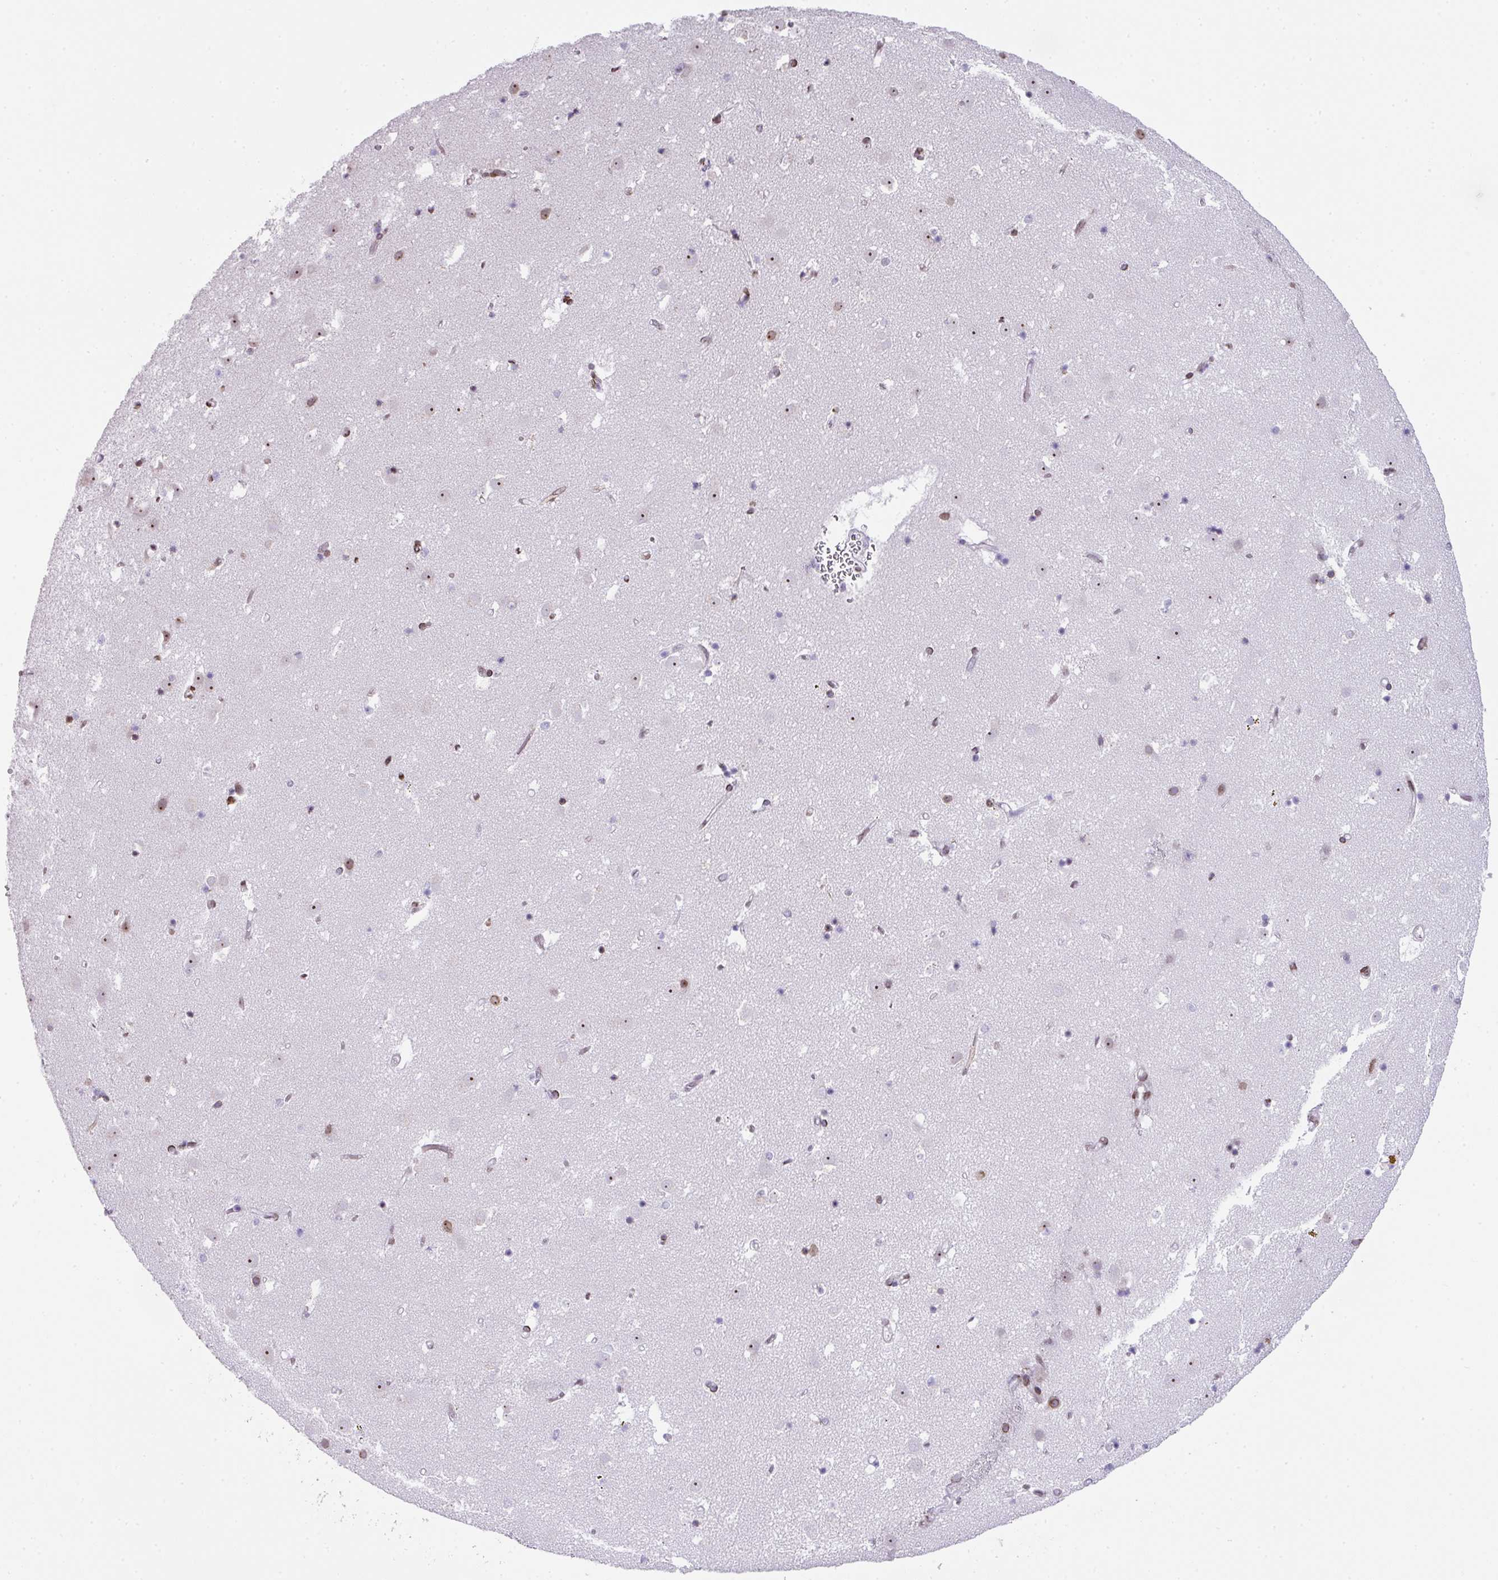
{"staining": {"intensity": "negative", "quantity": "none", "location": "none"}, "tissue": "caudate", "cell_type": "Glial cells", "image_type": "normal", "snomed": [{"axis": "morphology", "description": "Normal tissue, NOS"}, {"axis": "topography", "description": "Lateral ventricle wall"}], "caption": "Glial cells are negative for protein expression in benign human caudate. (DAB (3,3'-diaminobenzidine) immunohistochemistry (IHC) with hematoxylin counter stain).", "gene": "PLK1", "patient": {"sex": "male", "age": 58}}